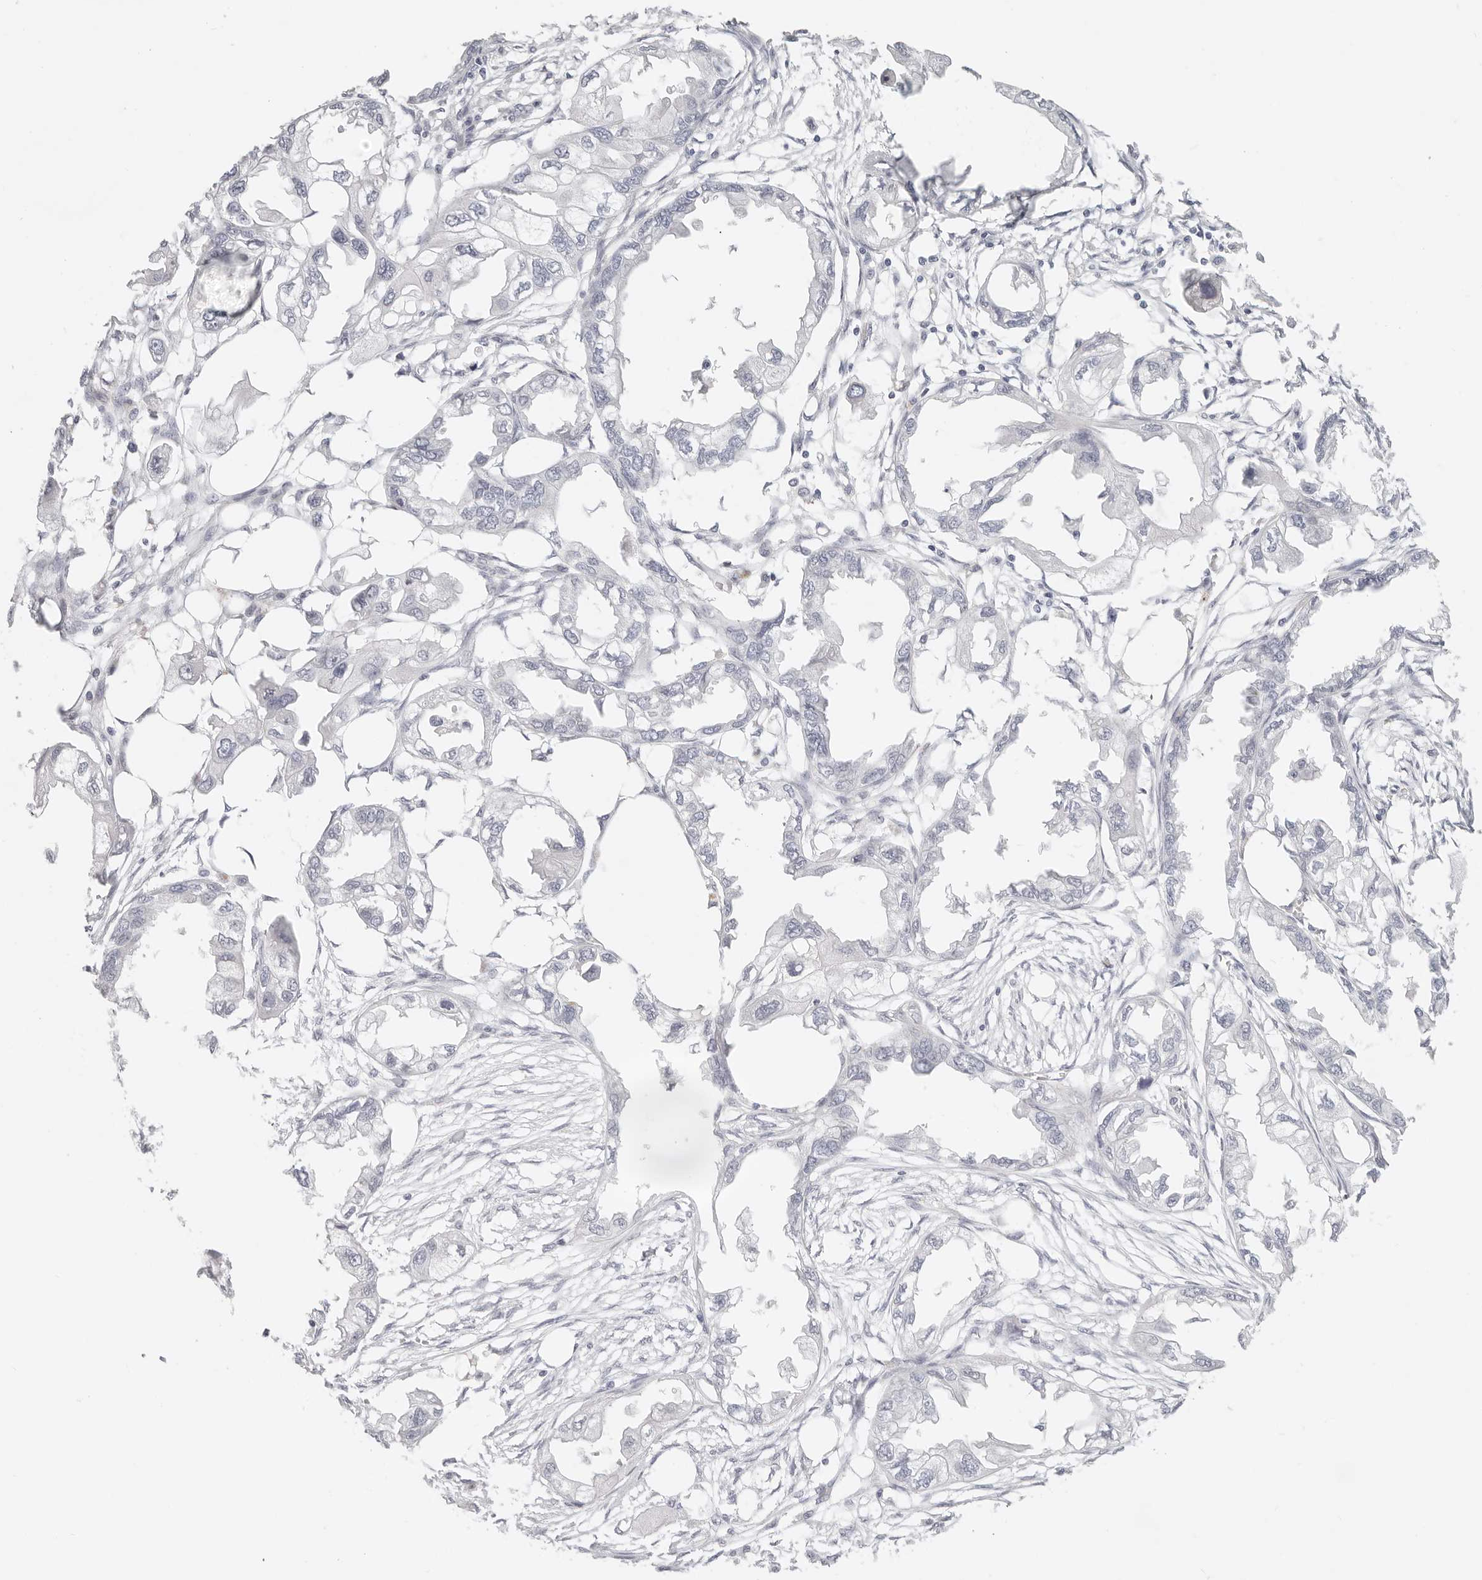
{"staining": {"intensity": "negative", "quantity": "none", "location": "none"}, "tissue": "endometrial cancer", "cell_type": "Tumor cells", "image_type": "cancer", "snomed": [{"axis": "morphology", "description": "Adenocarcinoma, NOS"}, {"axis": "morphology", "description": "Adenocarcinoma, metastatic, NOS"}, {"axis": "topography", "description": "Adipose tissue"}, {"axis": "topography", "description": "Endometrium"}], "caption": "Immunohistochemistry of endometrial metastatic adenocarcinoma reveals no positivity in tumor cells.", "gene": "ASCL1", "patient": {"sex": "female", "age": 67}}